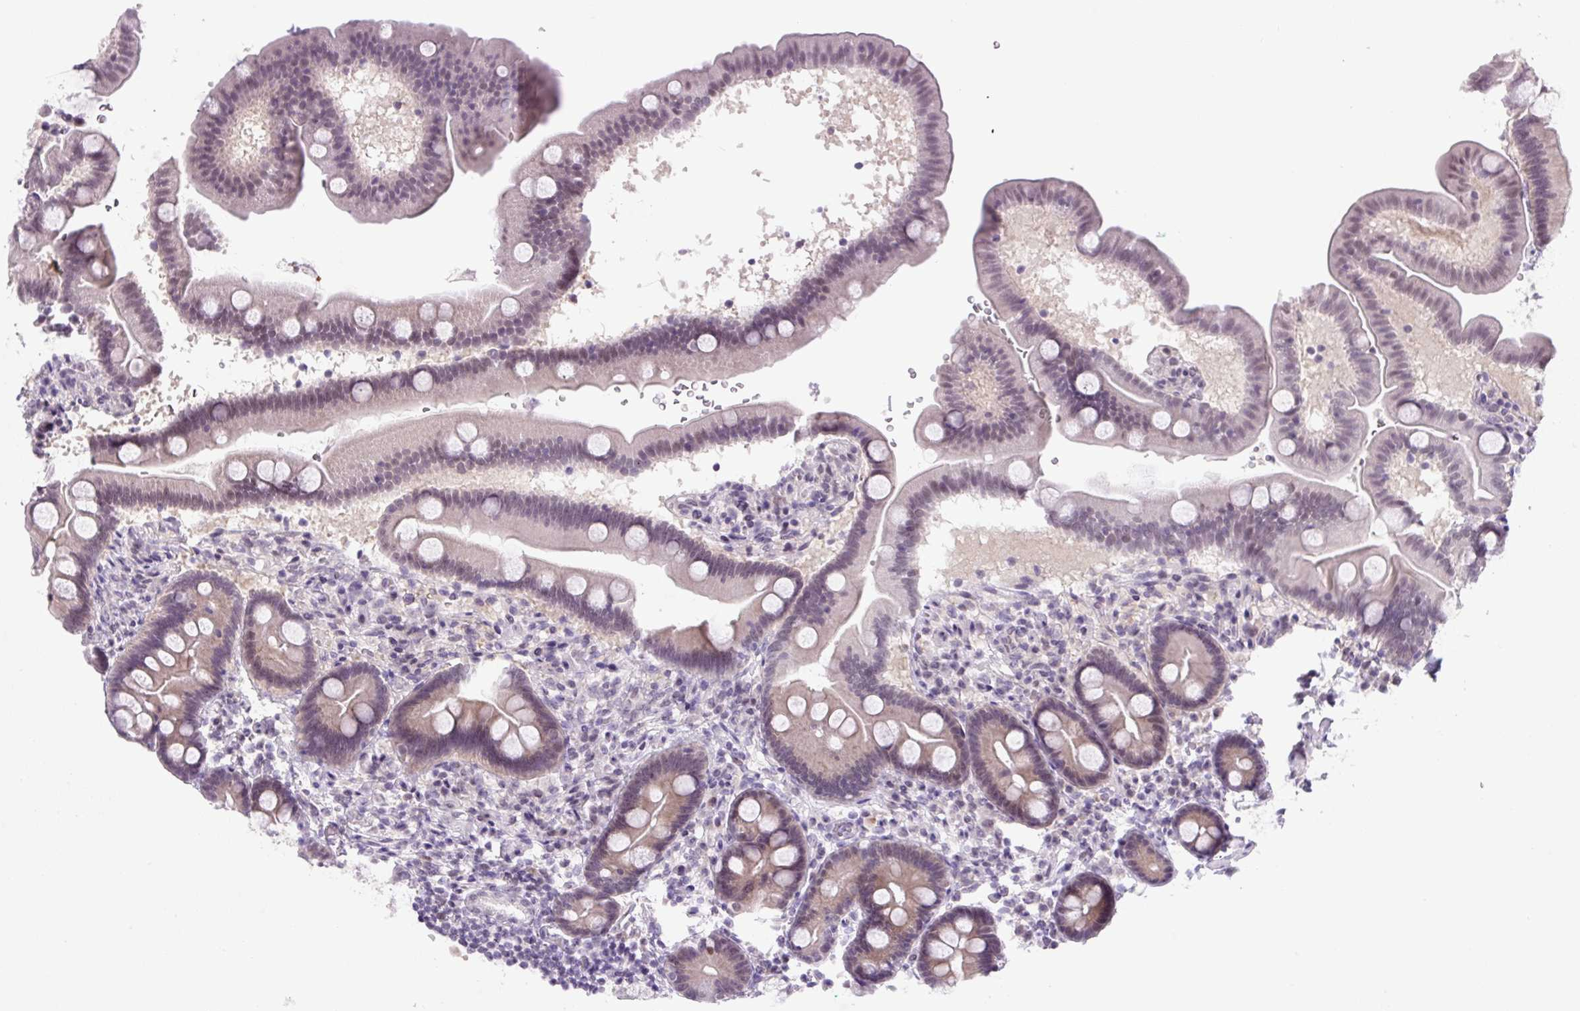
{"staining": {"intensity": "weak", "quantity": "<25%", "location": "cytoplasmic/membranous"}, "tissue": "duodenum", "cell_type": "Glandular cells", "image_type": "normal", "snomed": [{"axis": "morphology", "description": "Normal tissue, NOS"}, {"axis": "topography", "description": "Duodenum"}], "caption": "DAB (3,3'-diaminobenzidine) immunohistochemical staining of unremarkable human duodenum shows no significant expression in glandular cells.", "gene": "RYBP", "patient": {"sex": "male", "age": 59}}